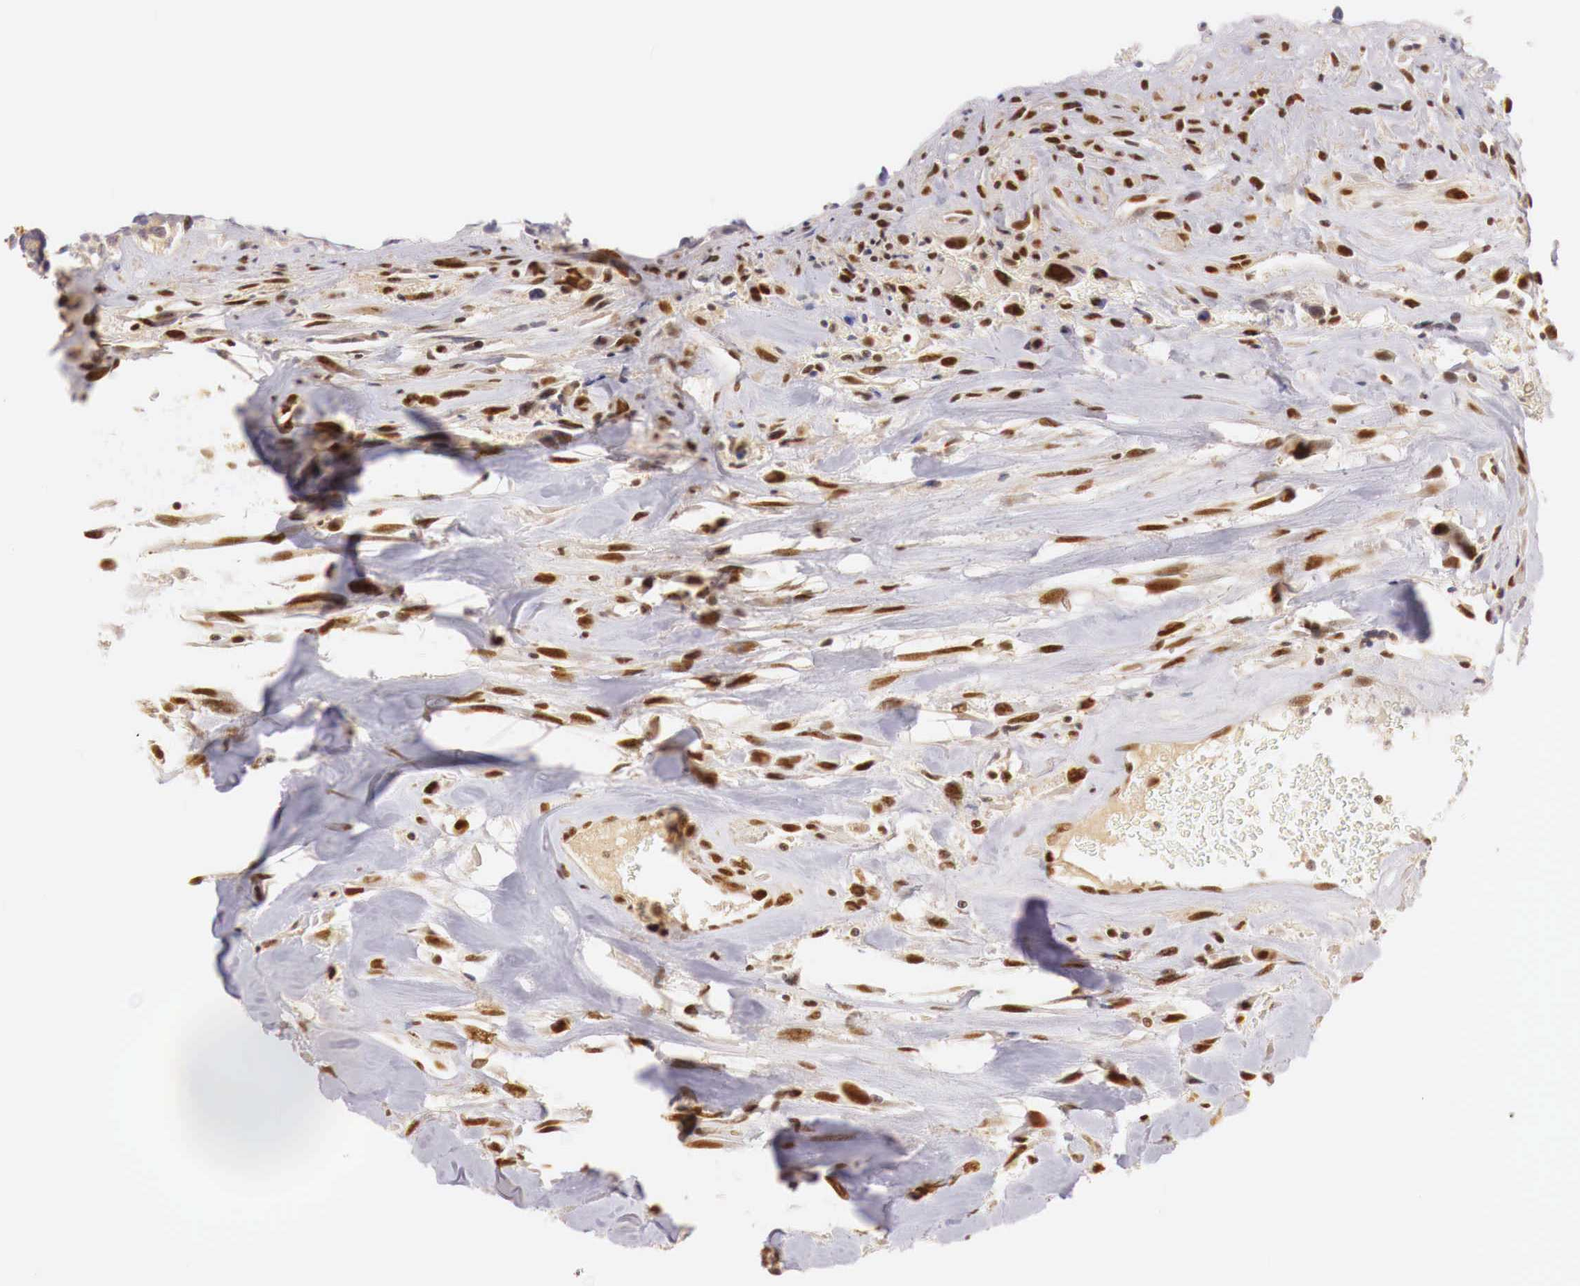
{"staining": {"intensity": "strong", "quantity": ">75%", "location": "cytoplasmic/membranous,nuclear"}, "tissue": "breast cancer", "cell_type": "Tumor cells", "image_type": "cancer", "snomed": [{"axis": "morphology", "description": "Neoplasm, malignant, NOS"}, {"axis": "topography", "description": "Breast"}], "caption": "There is high levels of strong cytoplasmic/membranous and nuclear positivity in tumor cells of malignant neoplasm (breast), as demonstrated by immunohistochemical staining (brown color).", "gene": "GPKOW", "patient": {"sex": "female", "age": 50}}